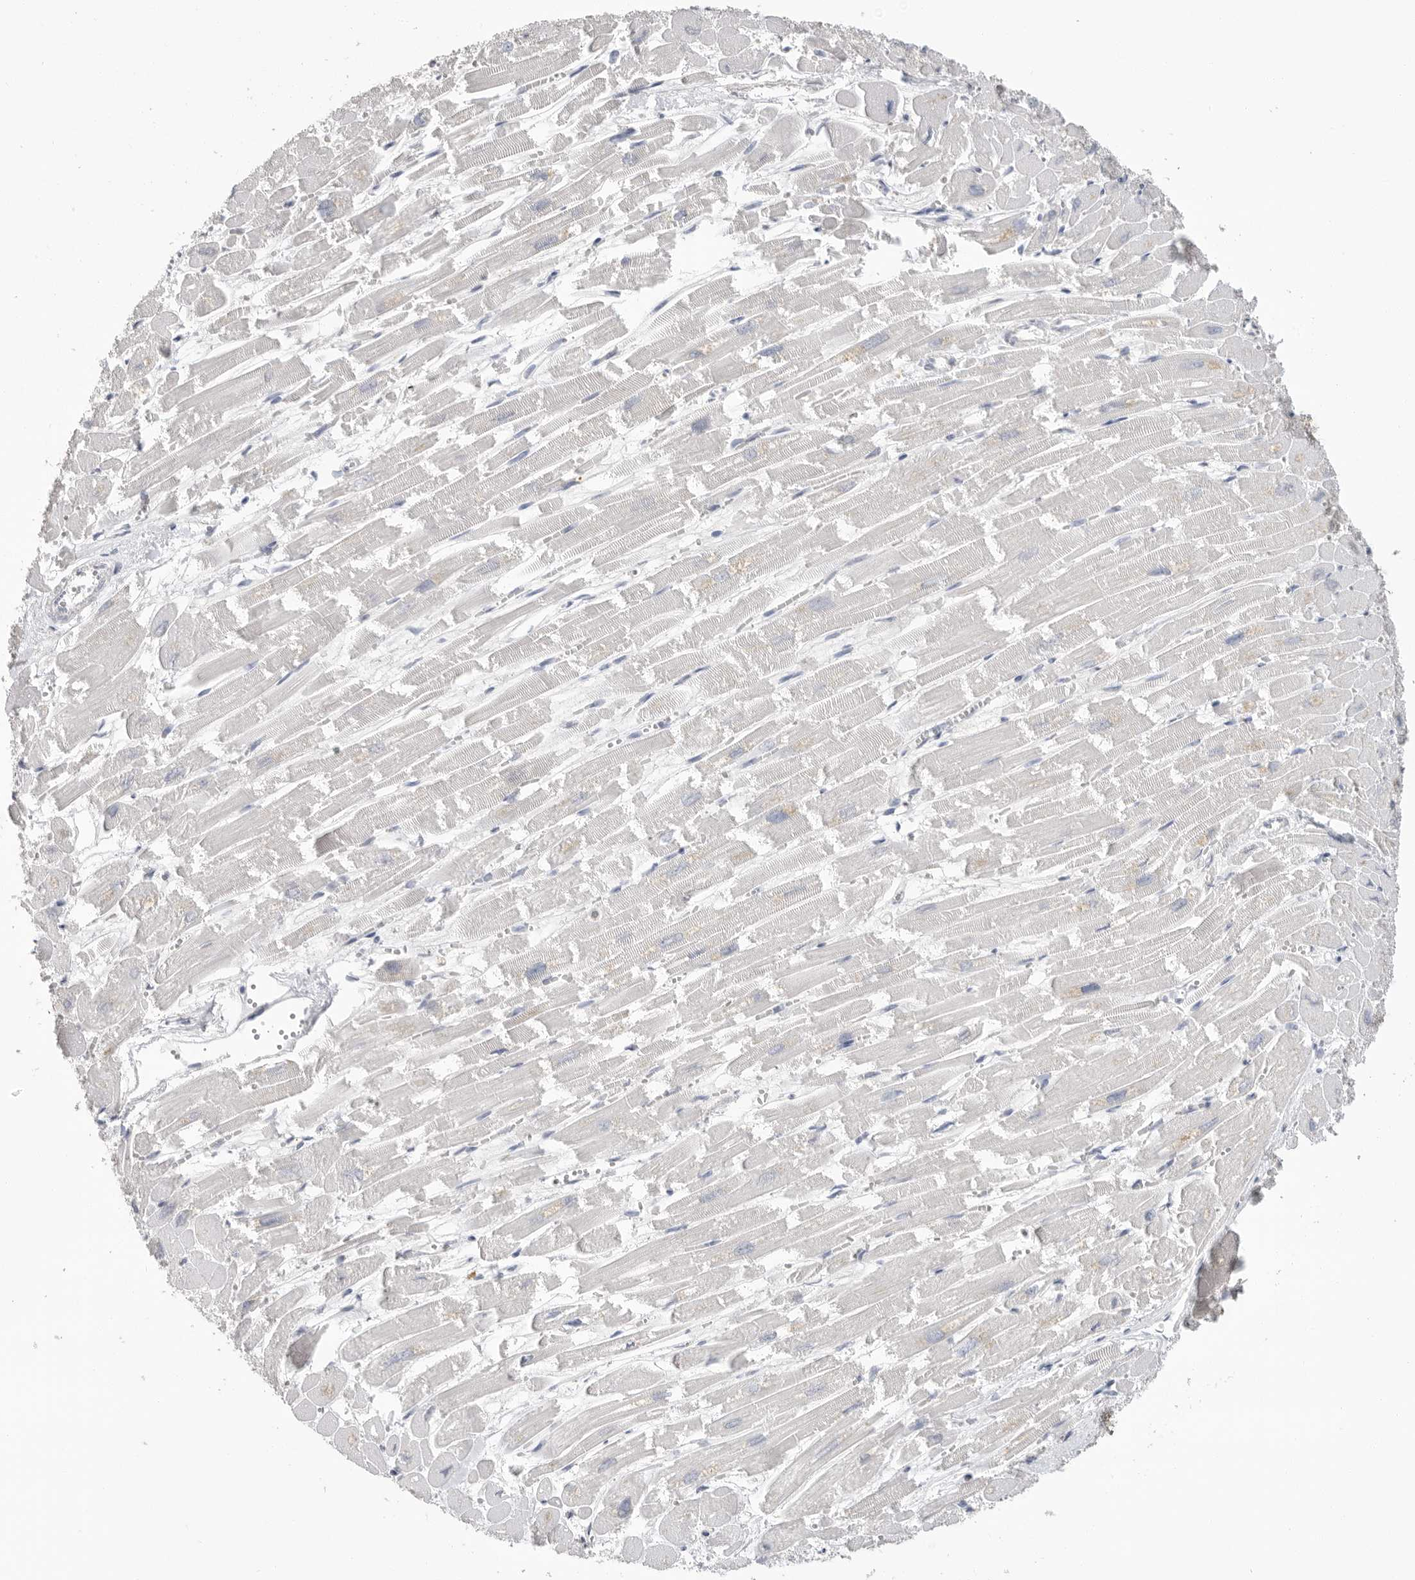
{"staining": {"intensity": "negative", "quantity": "none", "location": "none"}, "tissue": "heart muscle", "cell_type": "Cardiomyocytes", "image_type": "normal", "snomed": [{"axis": "morphology", "description": "Normal tissue, NOS"}, {"axis": "topography", "description": "Heart"}], "caption": "A high-resolution histopathology image shows IHC staining of benign heart muscle, which shows no significant positivity in cardiomyocytes.", "gene": "APOA2", "patient": {"sex": "male", "age": 54}}